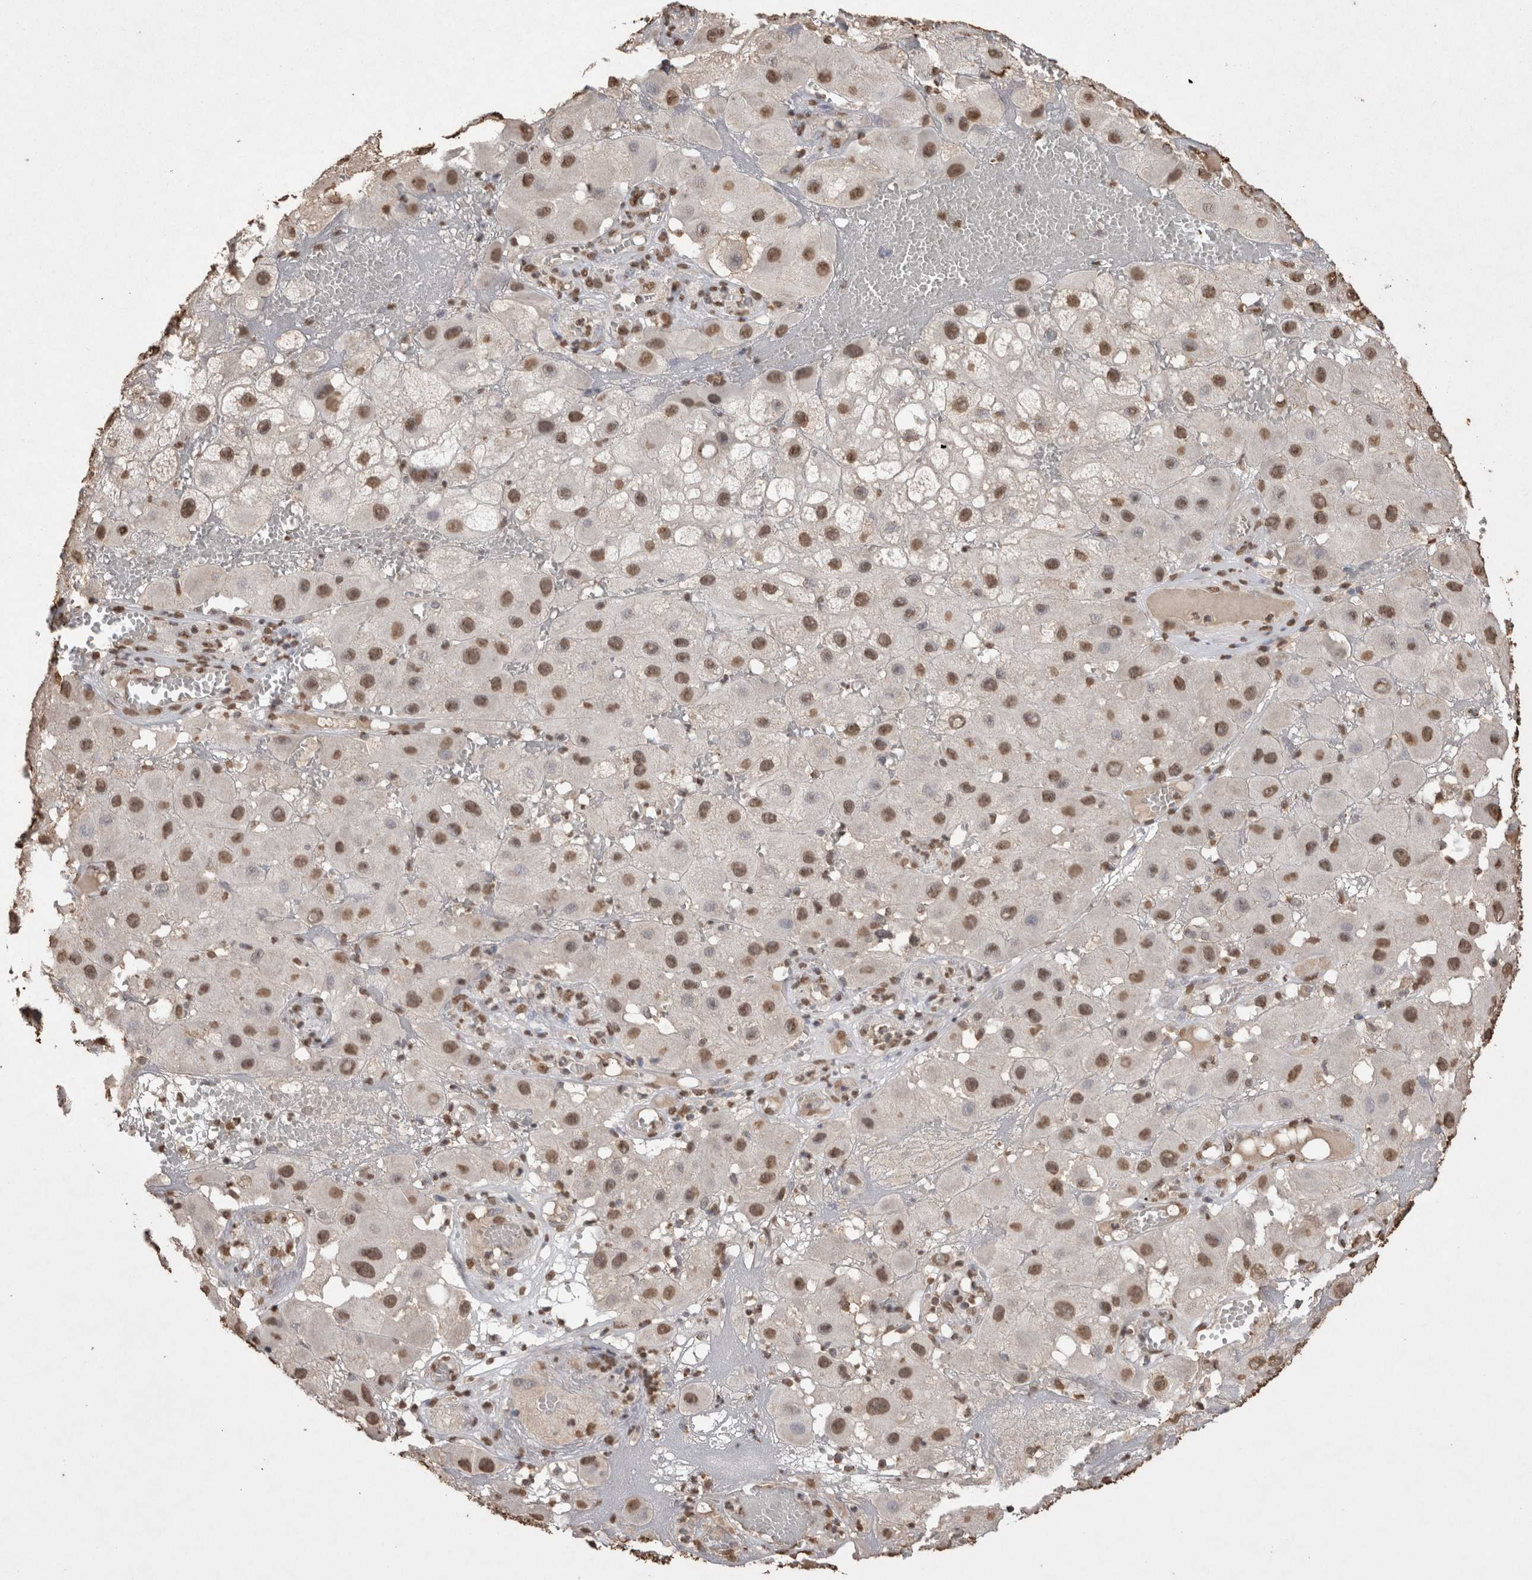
{"staining": {"intensity": "moderate", "quantity": ">75%", "location": "nuclear"}, "tissue": "melanoma", "cell_type": "Tumor cells", "image_type": "cancer", "snomed": [{"axis": "morphology", "description": "Malignant melanoma, NOS"}, {"axis": "topography", "description": "Skin"}], "caption": "Moderate nuclear protein positivity is present in about >75% of tumor cells in melanoma.", "gene": "POU5F1", "patient": {"sex": "female", "age": 81}}